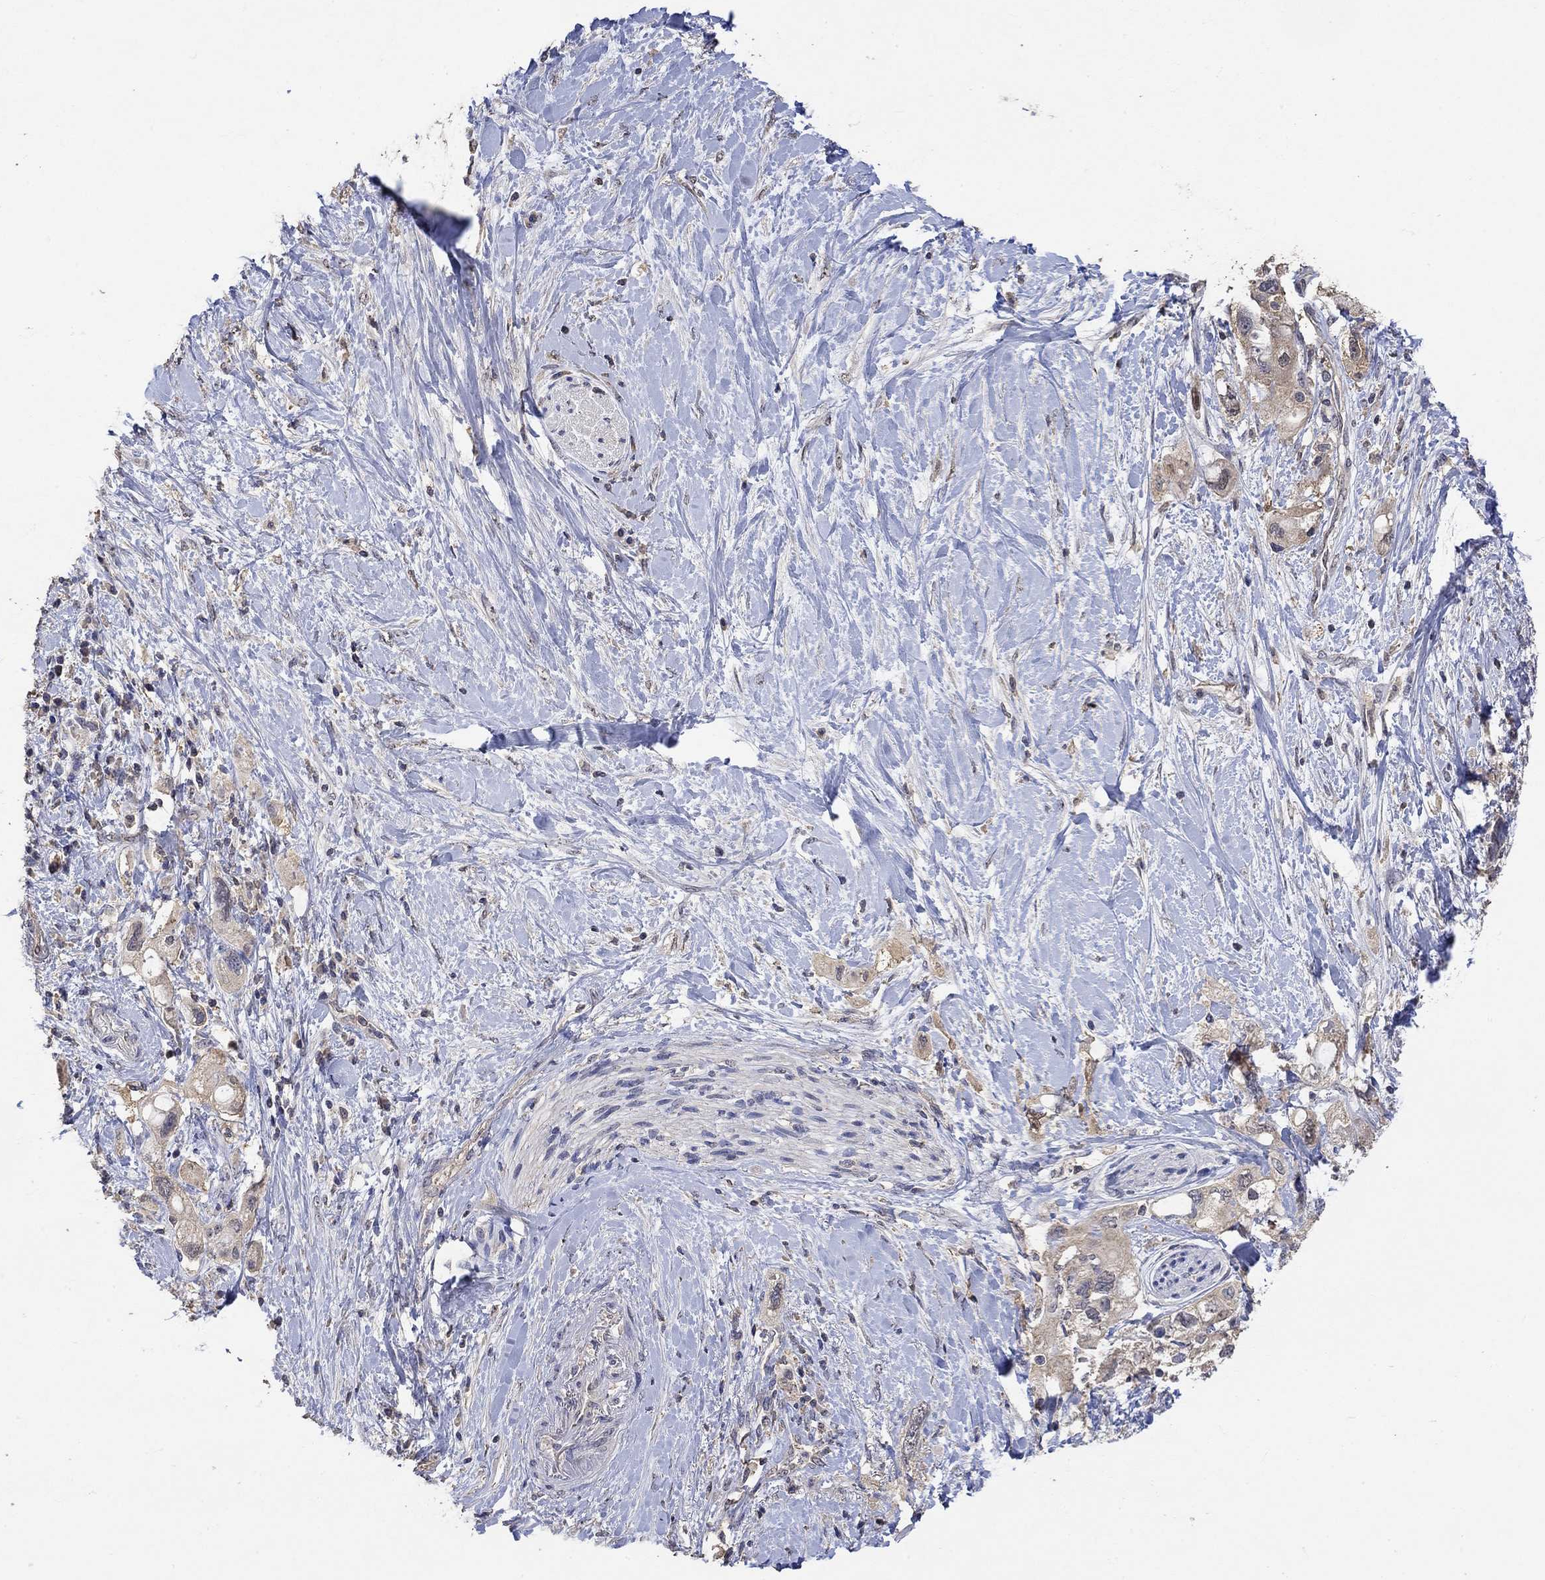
{"staining": {"intensity": "weak", "quantity": ">75%", "location": "cytoplasmic/membranous"}, "tissue": "pancreatic cancer", "cell_type": "Tumor cells", "image_type": "cancer", "snomed": [{"axis": "morphology", "description": "Adenocarcinoma, NOS"}, {"axis": "topography", "description": "Pancreas"}], "caption": "Tumor cells demonstrate low levels of weak cytoplasmic/membranous staining in approximately >75% of cells in pancreatic adenocarcinoma.", "gene": "PTPN20", "patient": {"sex": "female", "age": 56}}